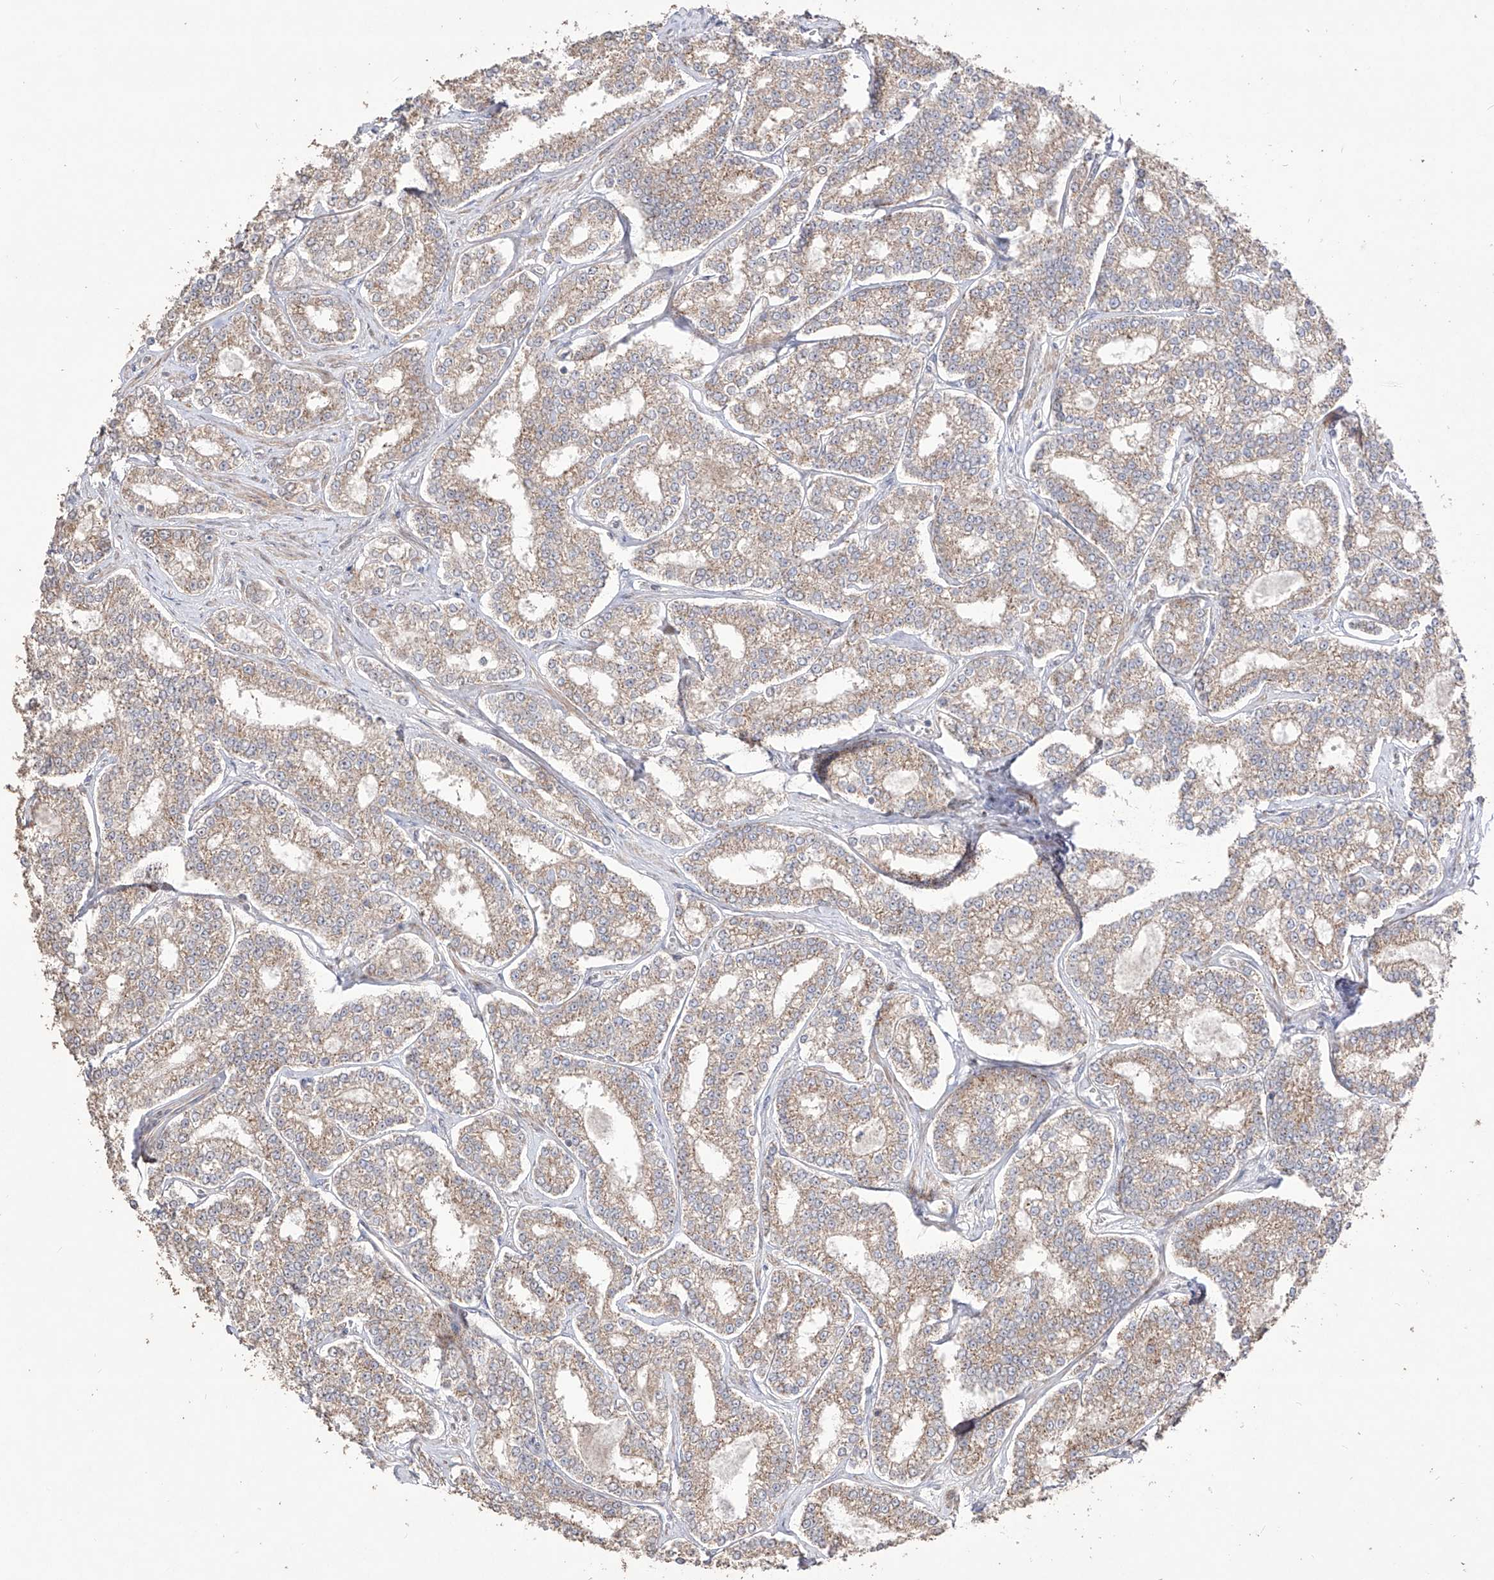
{"staining": {"intensity": "weak", "quantity": ">75%", "location": "cytoplasmic/membranous"}, "tissue": "prostate cancer", "cell_type": "Tumor cells", "image_type": "cancer", "snomed": [{"axis": "morphology", "description": "Normal tissue, NOS"}, {"axis": "morphology", "description": "Adenocarcinoma, High grade"}, {"axis": "topography", "description": "Prostate"}], "caption": "High-magnification brightfield microscopy of high-grade adenocarcinoma (prostate) stained with DAB (3,3'-diaminobenzidine) (brown) and counterstained with hematoxylin (blue). tumor cells exhibit weak cytoplasmic/membranous staining is appreciated in about>75% of cells. The staining was performed using DAB to visualize the protein expression in brown, while the nuclei were stained in blue with hematoxylin (Magnification: 20x).", "gene": "YKT6", "patient": {"sex": "male", "age": 83}}